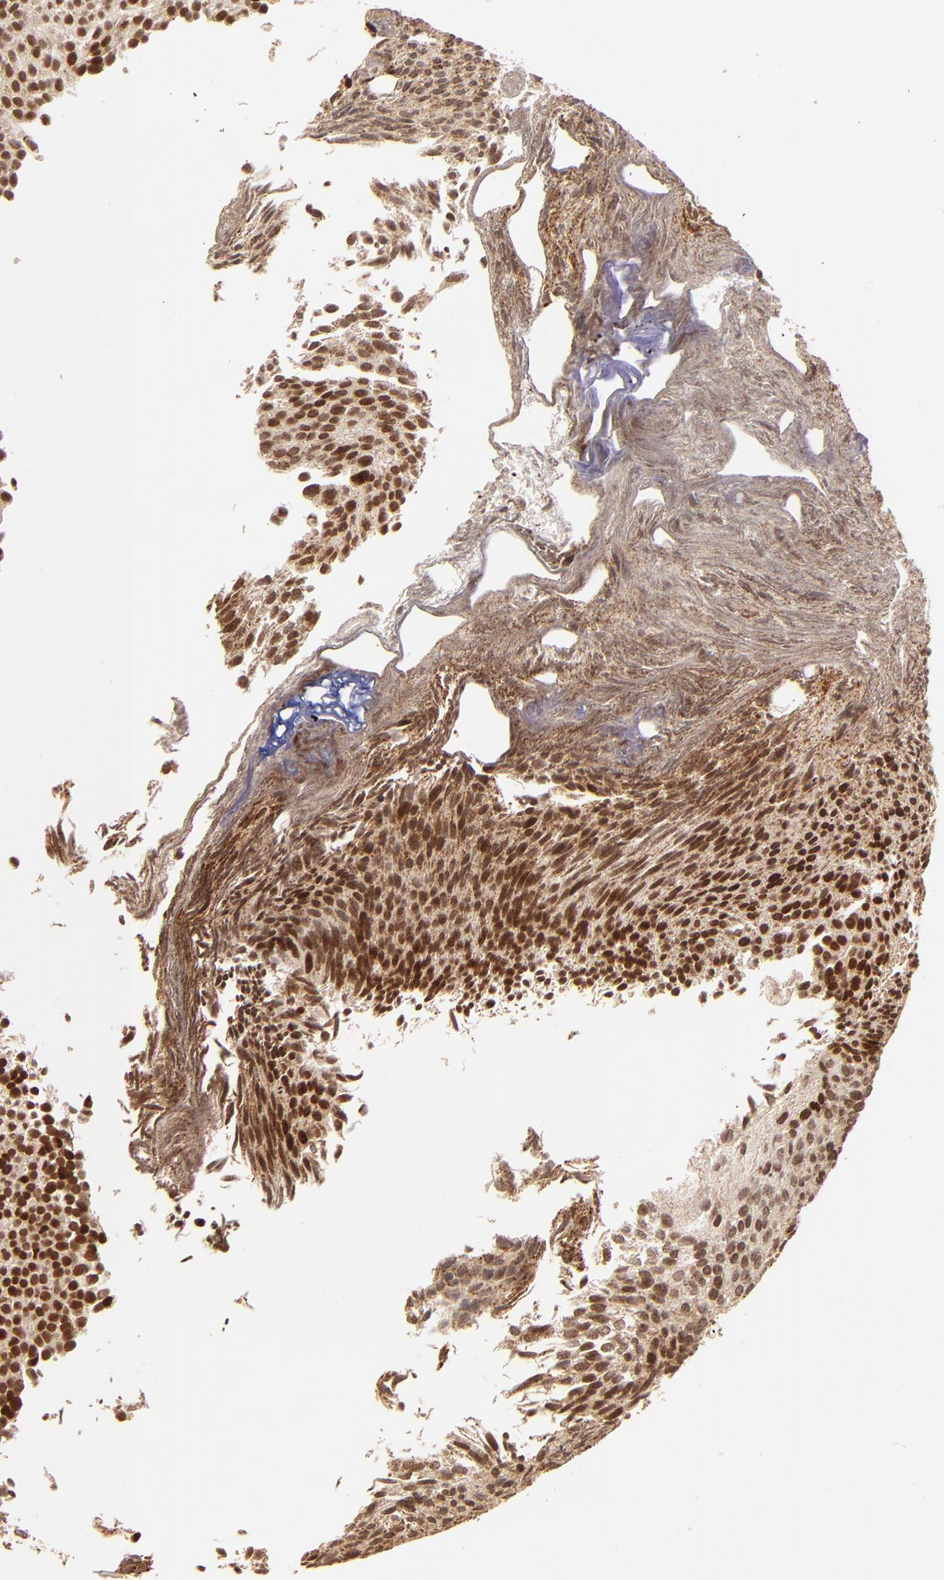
{"staining": {"intensity": "strong", "quantity": ">75%", "location": "cytoplasmic/membranous,nuclear"}, "tissue": "urothelial cancer", "cell_type": "Tumor cells", "image_type": "cancer", "snomed": [{"axis": "morphology", "description": "Urothelial carcinoma, Low grade"}, {"axis": "topography", "description": "Urinary bladder"}], "caption": "Urothelial cancer was stained to show a protein in brown. There is high levels of strong cytoplasmic/membranous and nuclear positivity in about >75% of tumor cells.", "gene": "MED15", "patient": {"sex": "male", "age": 84}}